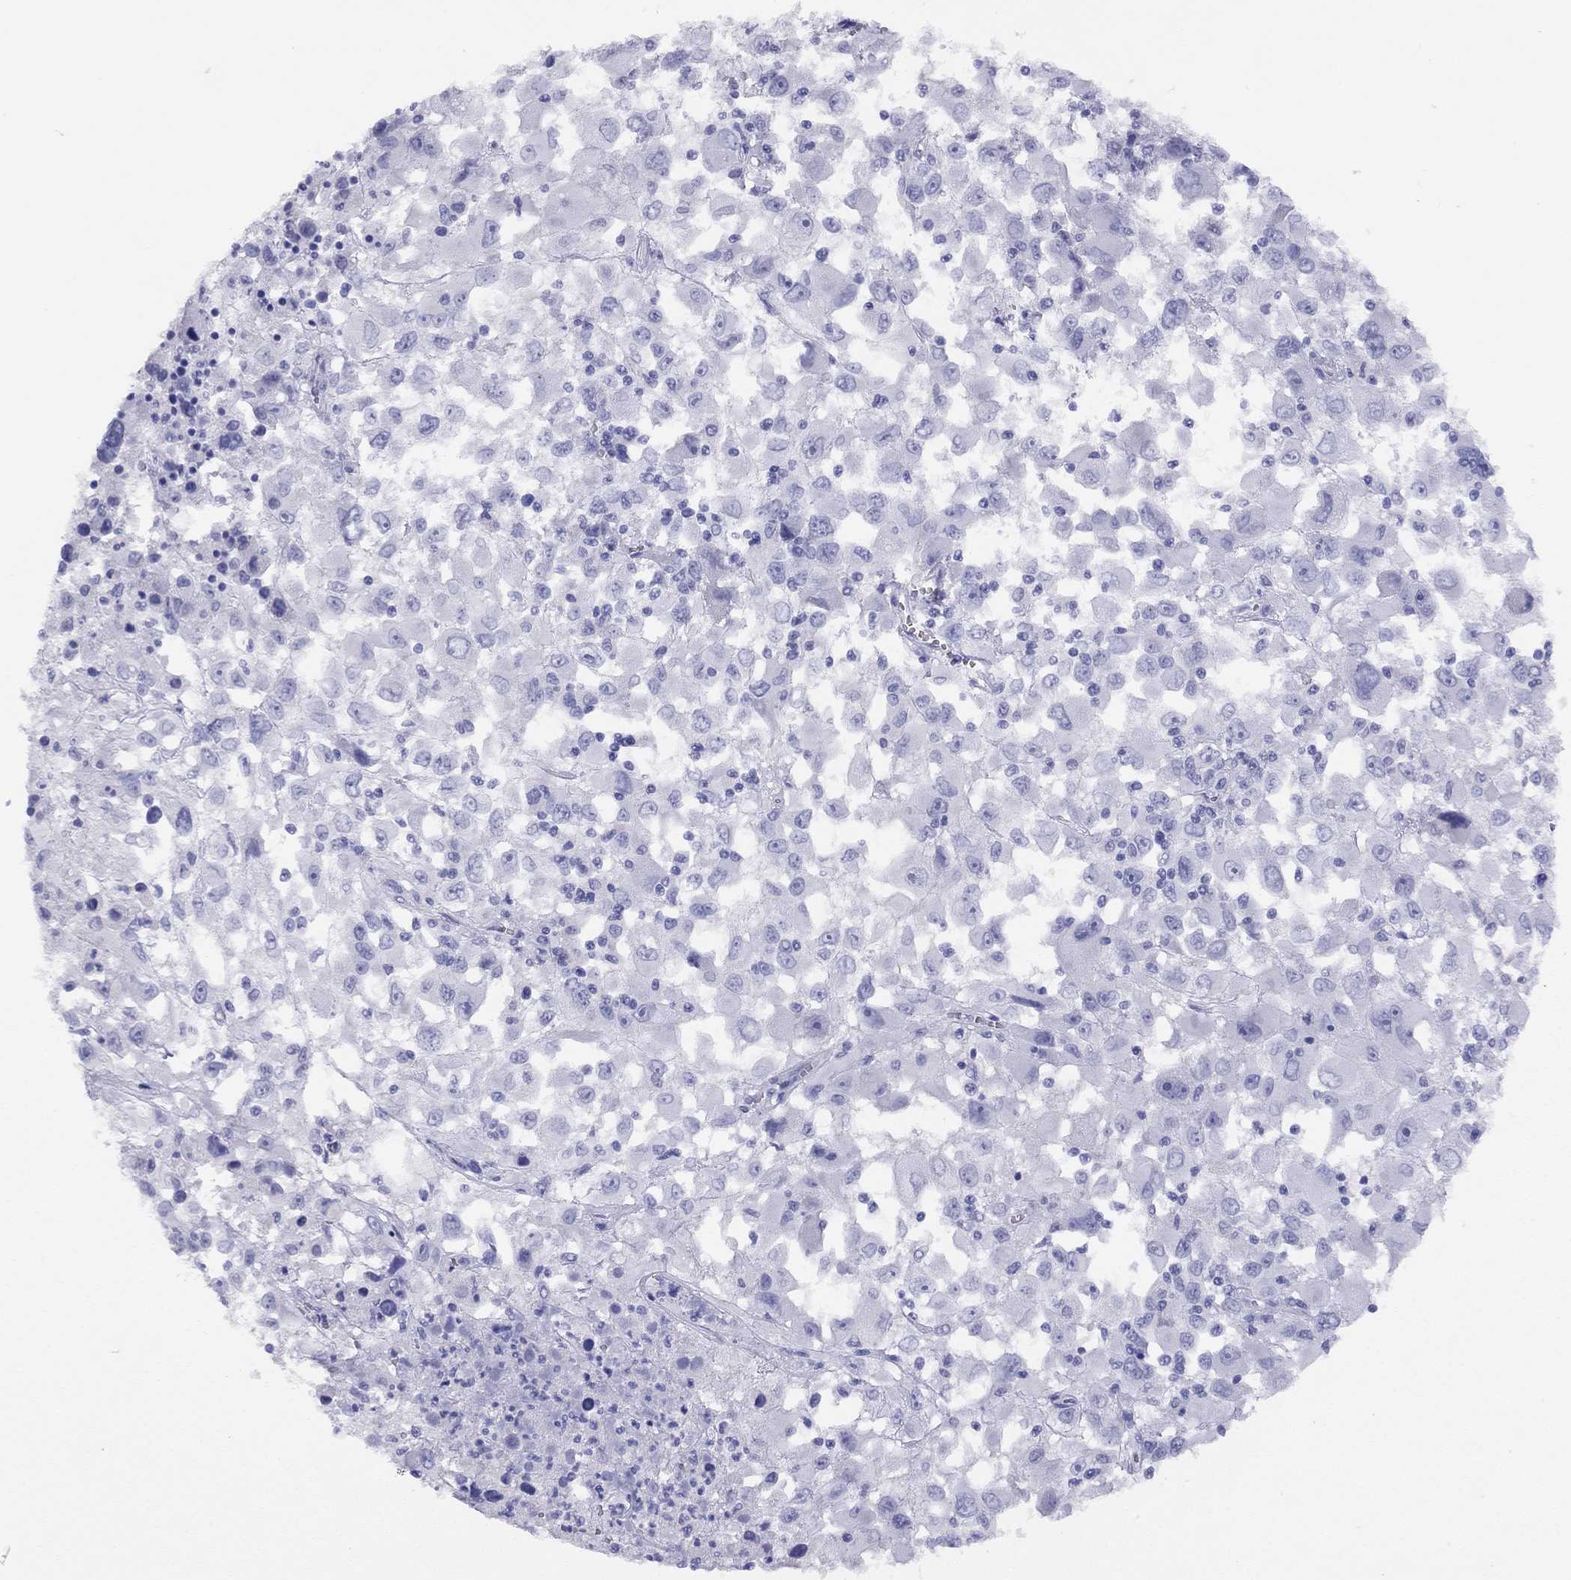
{"staining": {"intensity": "negative", "quantity": "none", "location": "none"}, "tissue": "melanoma", "cell_type": "Tumor cells", "image_type": "cancer", "snomed": [{"axis": "morphology", "description": "Malignant melanoma, Metastatic site"}, {"axis": "topography", "description": "Soft tissue"}], "caption": "This is a micrograph of IHC staining of melanoma, which shows no staining in tumor cells.", "gene": "LRIT2", "patient": {"sex": "male", "age": 50}}